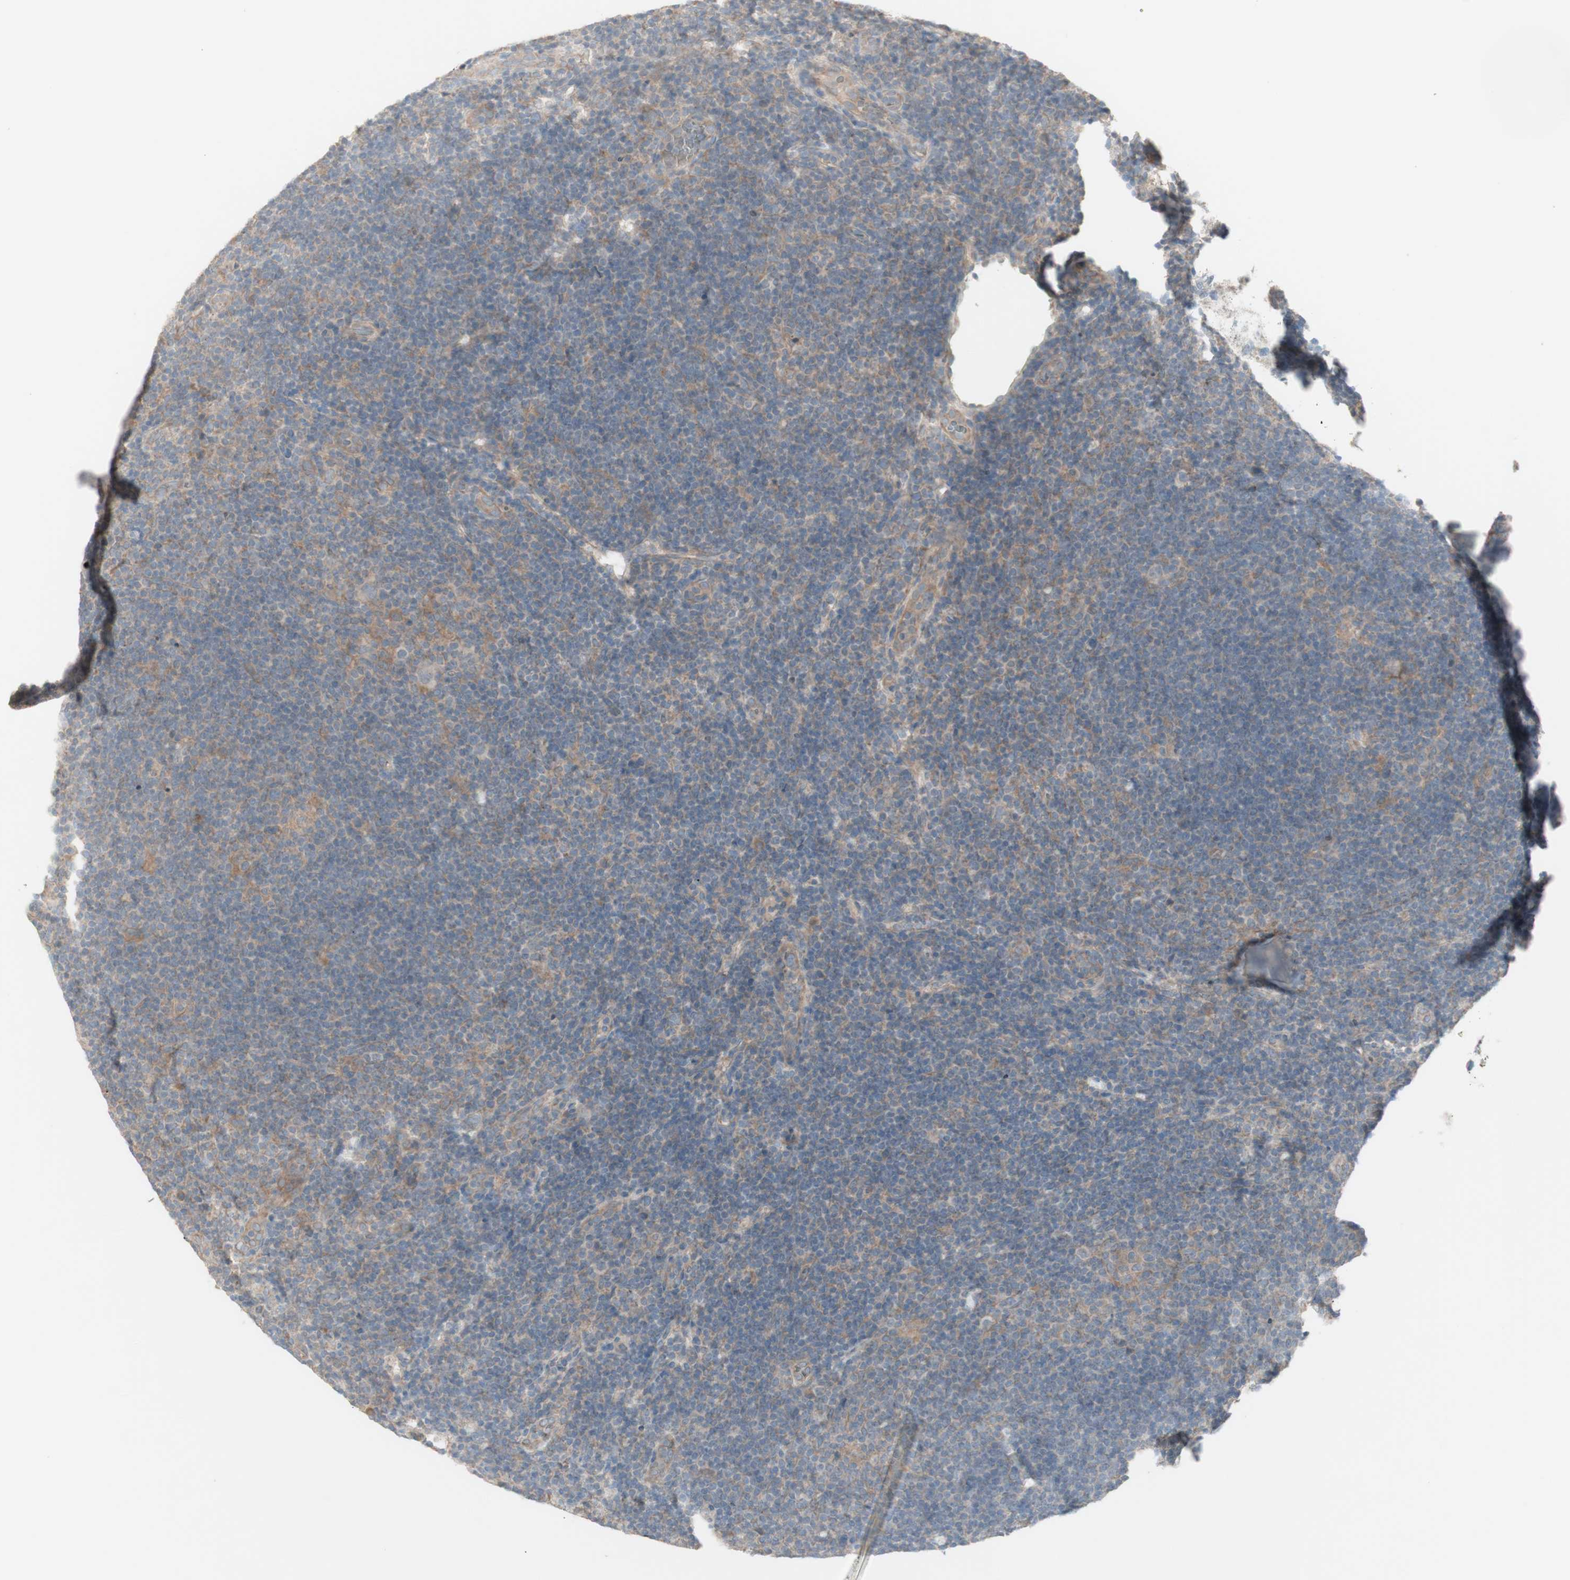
{"staining": {"intensity": "negative", "quantity": "none", "location": "none"}, "tissue": "lymphoma", "cell_type": "Tumor cells", "image_type": "cancer", "snomed": [{"axis": "morphology", "description": "Hodgkin's disease, NOS"}, {"axis": "topography", "description": "Lymph node"}], "caption": "Hodgkin's disease was stained to show a protein in brown. There is no significant positivity in tumor cells.", "gene": "PTGER4", "patient": {"sex": "female", "age": 57}}